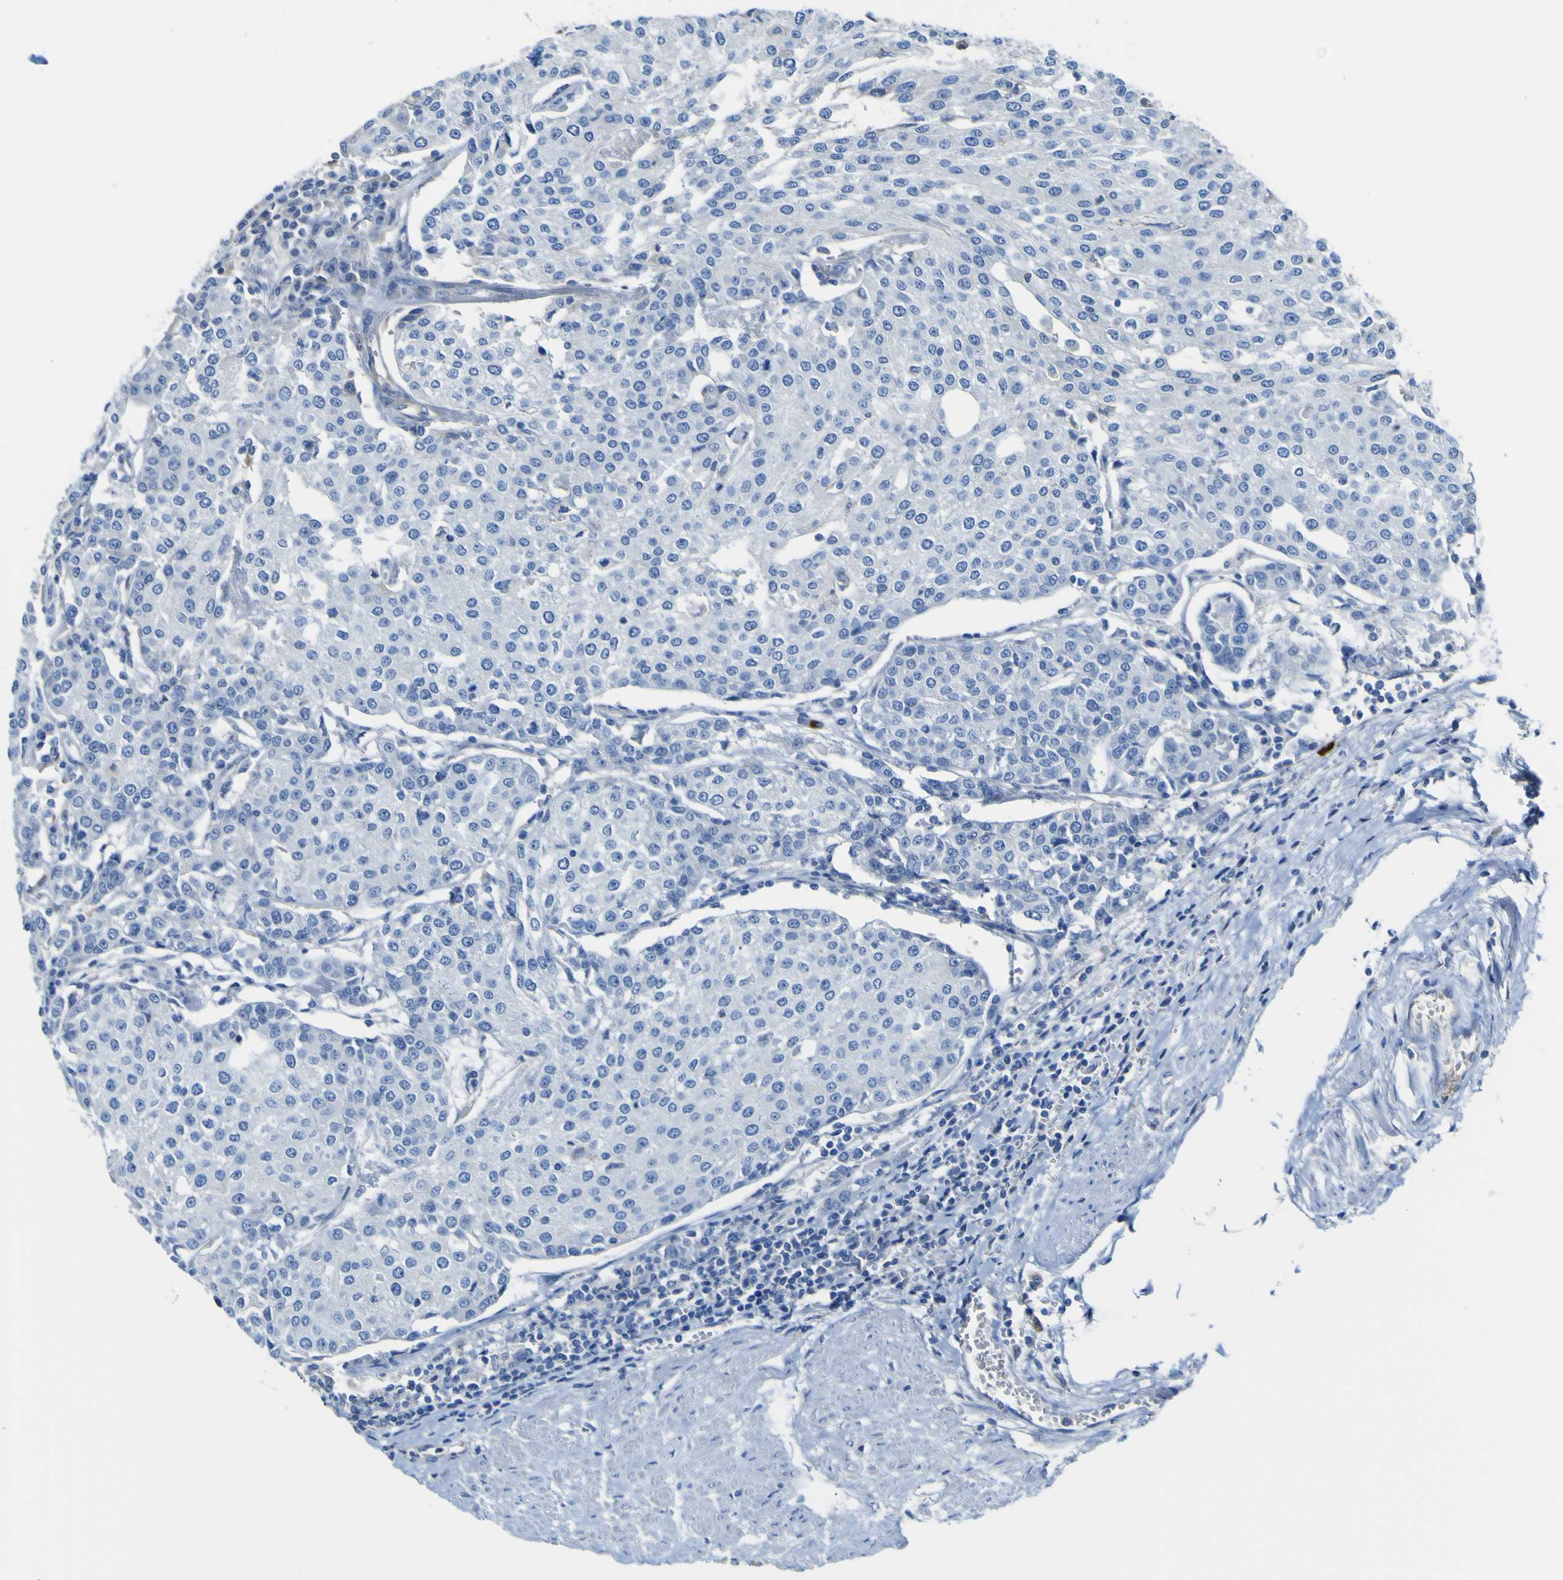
{"staining": {"intensity": "negative", "quantity": "none", "location": "none"}, "tissue": "urothelial cancer", "cell_type": "Tumor cells", "image_type": "cancer", "snomed": [{"axis": "morphology", "description": "Urothelial carcinoma, High grade"}, {"axis": "topography", "description": "Urinary bladder"}], "caption": "The IHC image has no significant staining in tumor cells of urothelial cancer tissue. (Stains: DAB (3,3'-diaminobenzidine) IHC with hematoxylin counter stain, Microscopy: brightfield microscopy at high magnification).", "gene": "ADGRA2", "patient": {"sex": "female", "age": 85}}